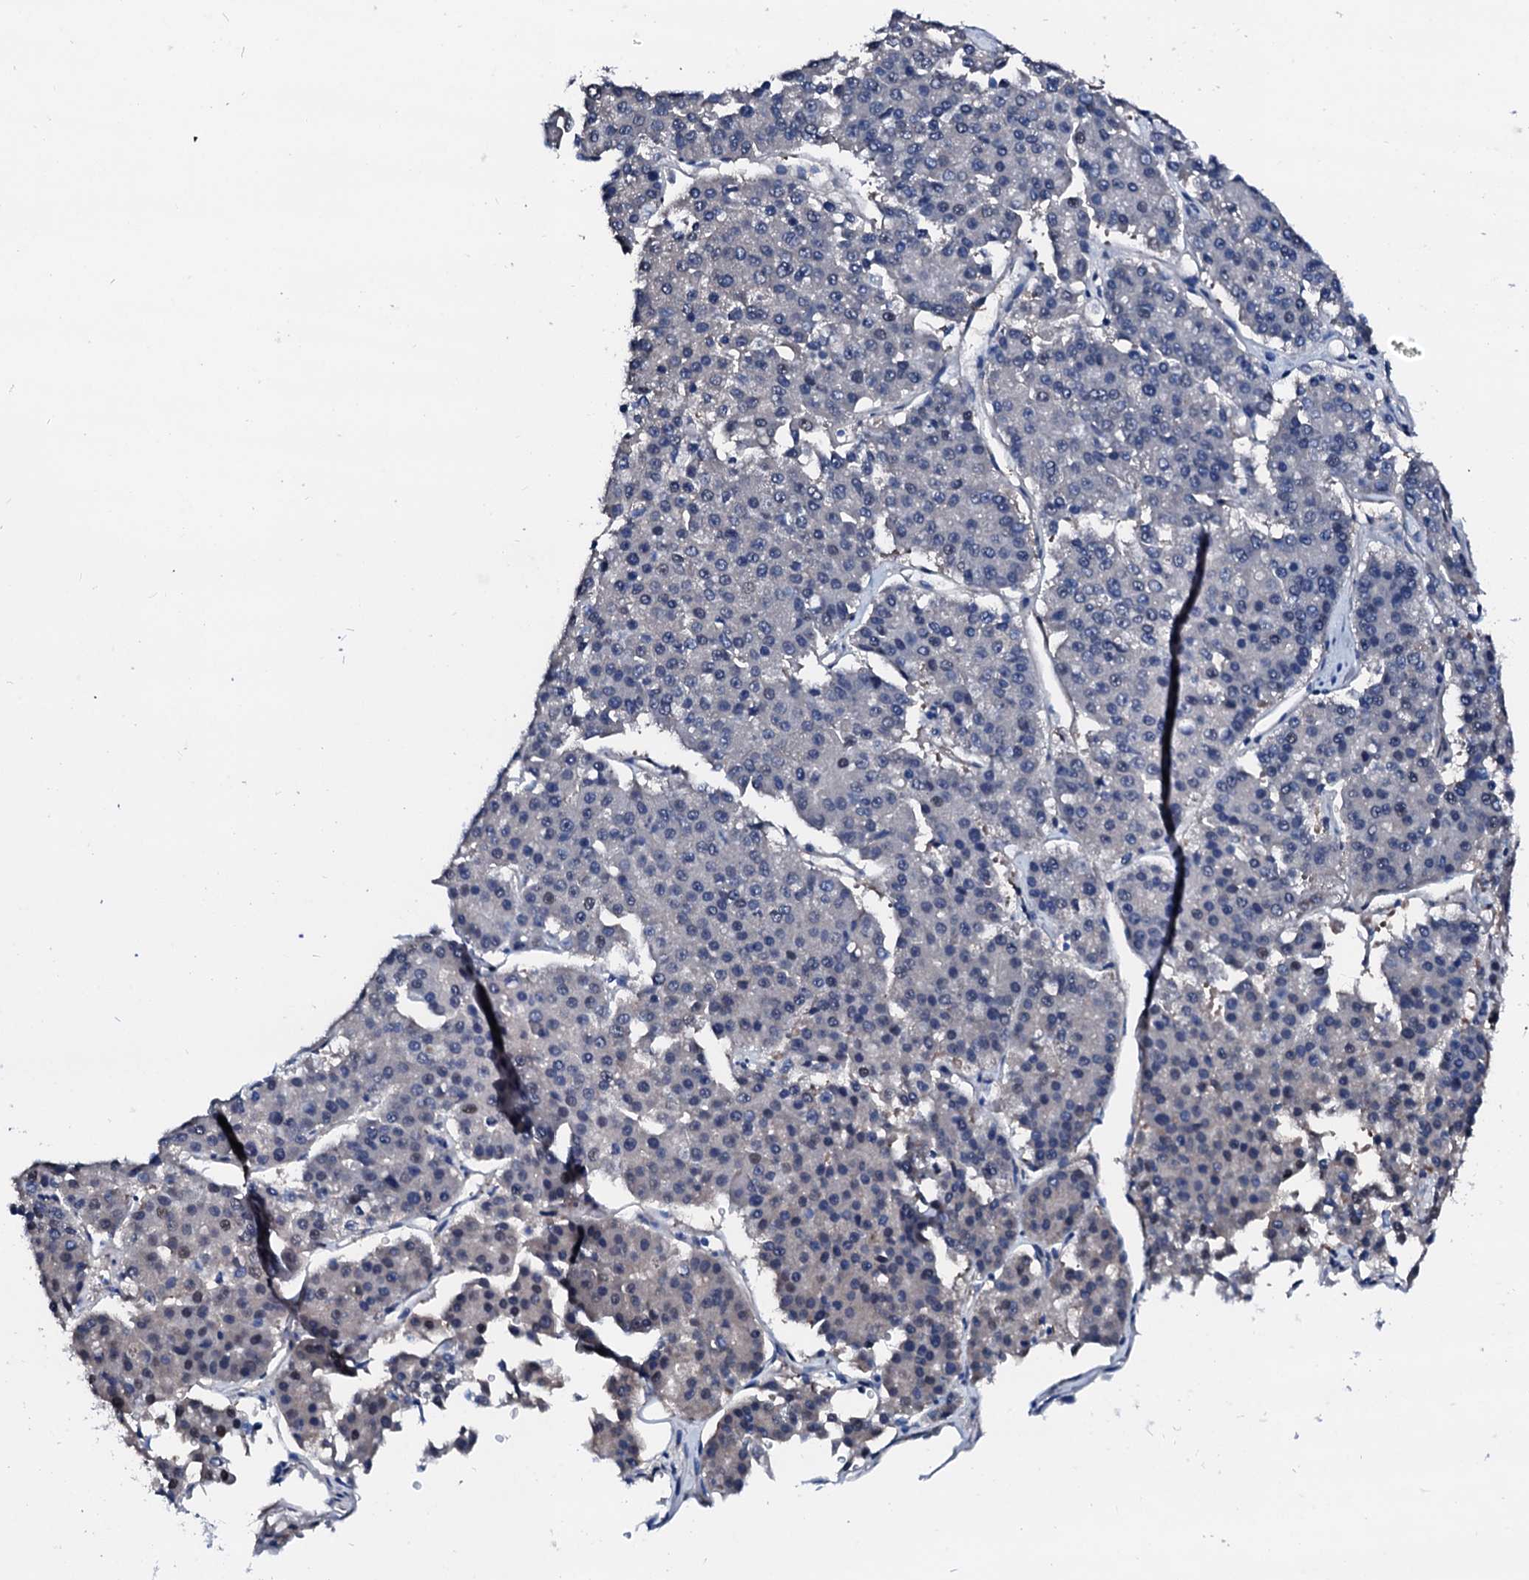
{"staining": {"intensity": "negative", "quantity": "none", "location": "none"}, "tissue": "pancreatic cancer", "cell_type": "Tumor cells", "image_type": "cancer", "snomed": [{"axis": "morphology", "description": "Adenocarcinoma, NOS"}, {"axis": "topography", "description": "Pancreas"}], "caption": "Immunohistochemistry photomicrograph of neoplastic tissue: human adenocarcinoma (pancreatic) stained with DAB displays no significant protein expression in tumor cells.", "gene": "CSN2", "patient": {"sex": "male", "age": 50}}